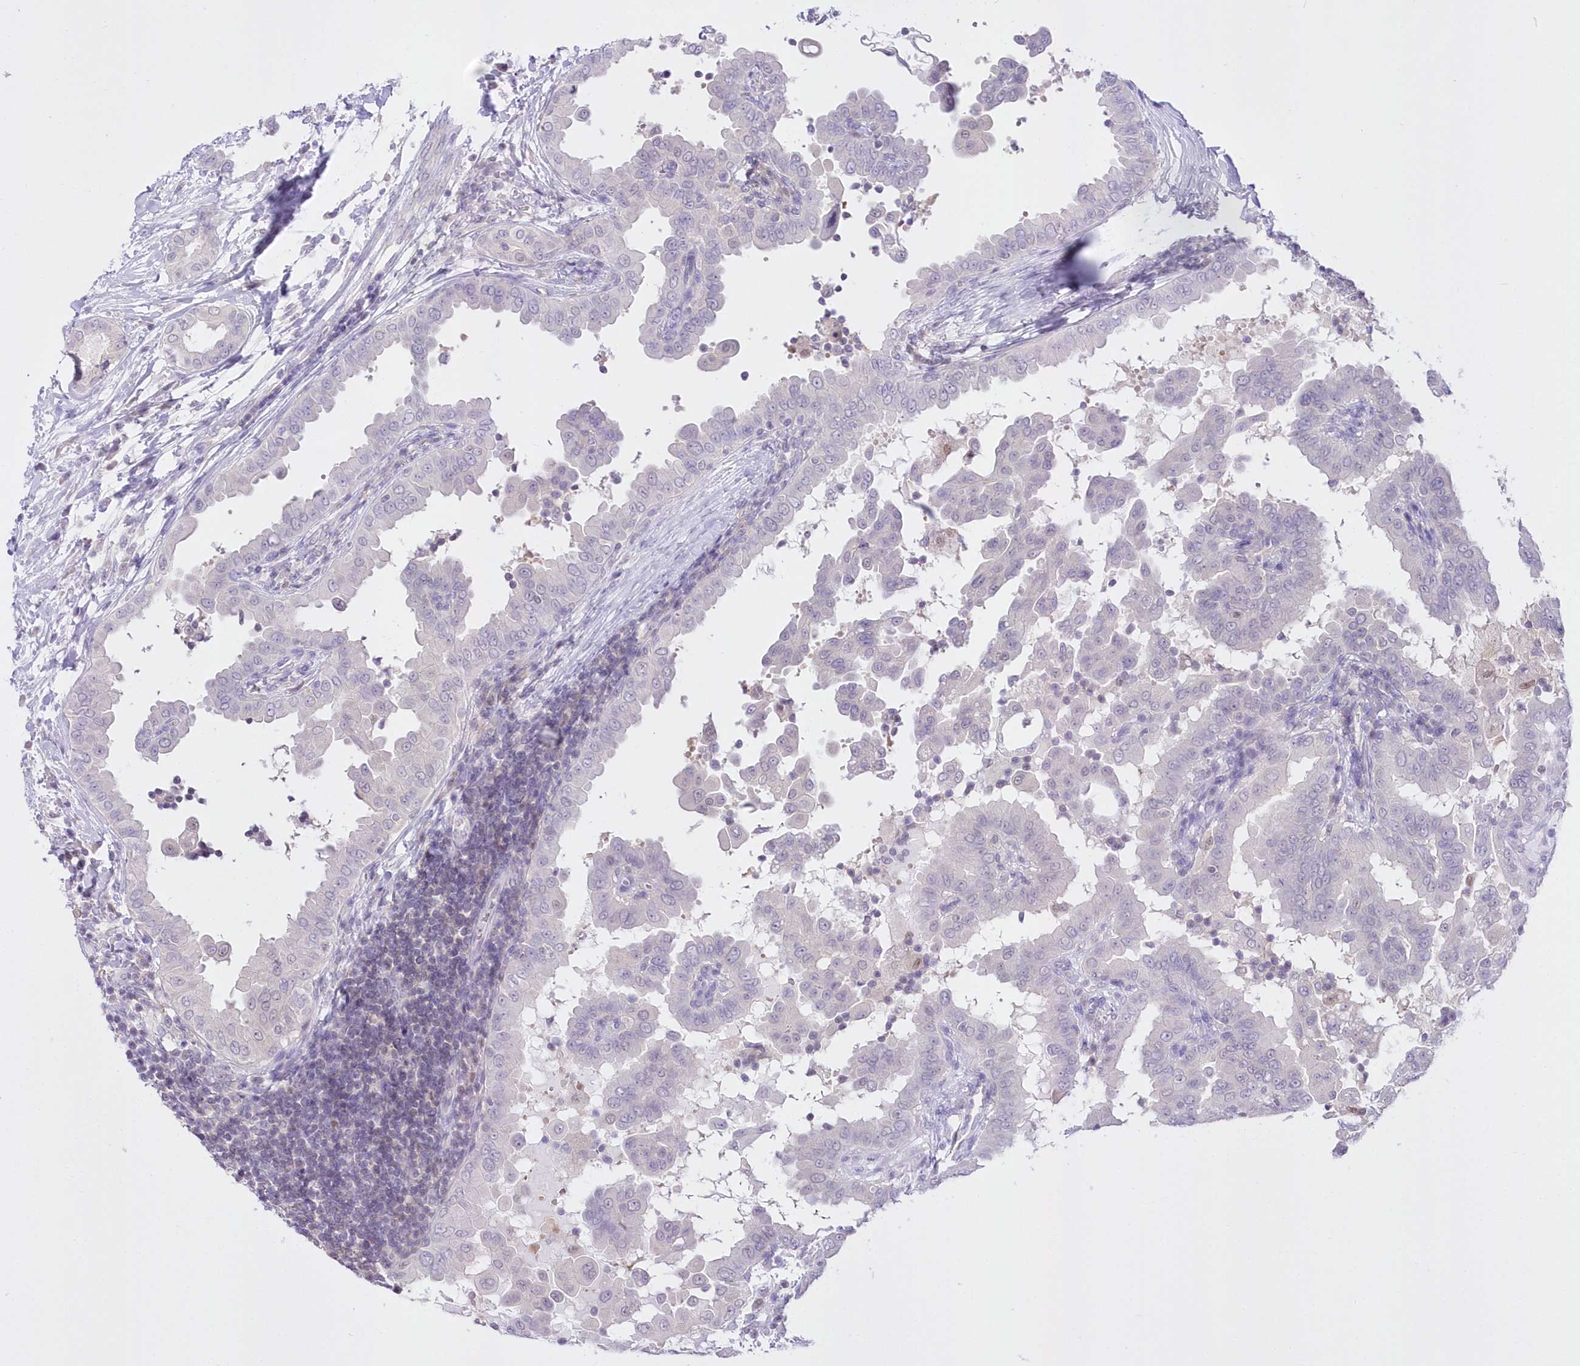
{"staining": {"intensity": "negative", "quantity": "none", "location": "none"}, "tissue": "thyroid cancer", "cell_type": "Tumor cells", "image_type": "cancer", "snomed": [{"axis": "morphology", "description": "Papillary adenocarcinoma, NOS"}, {"axis": "topography", "description": "Thyroid gland"}], "caption": "IHC of thyroid cancer (papillary adenocarcinoma) shows no expression in tumor cells.", "gene": "UBA6", "patient": {"sex": "male", "age": 33}}